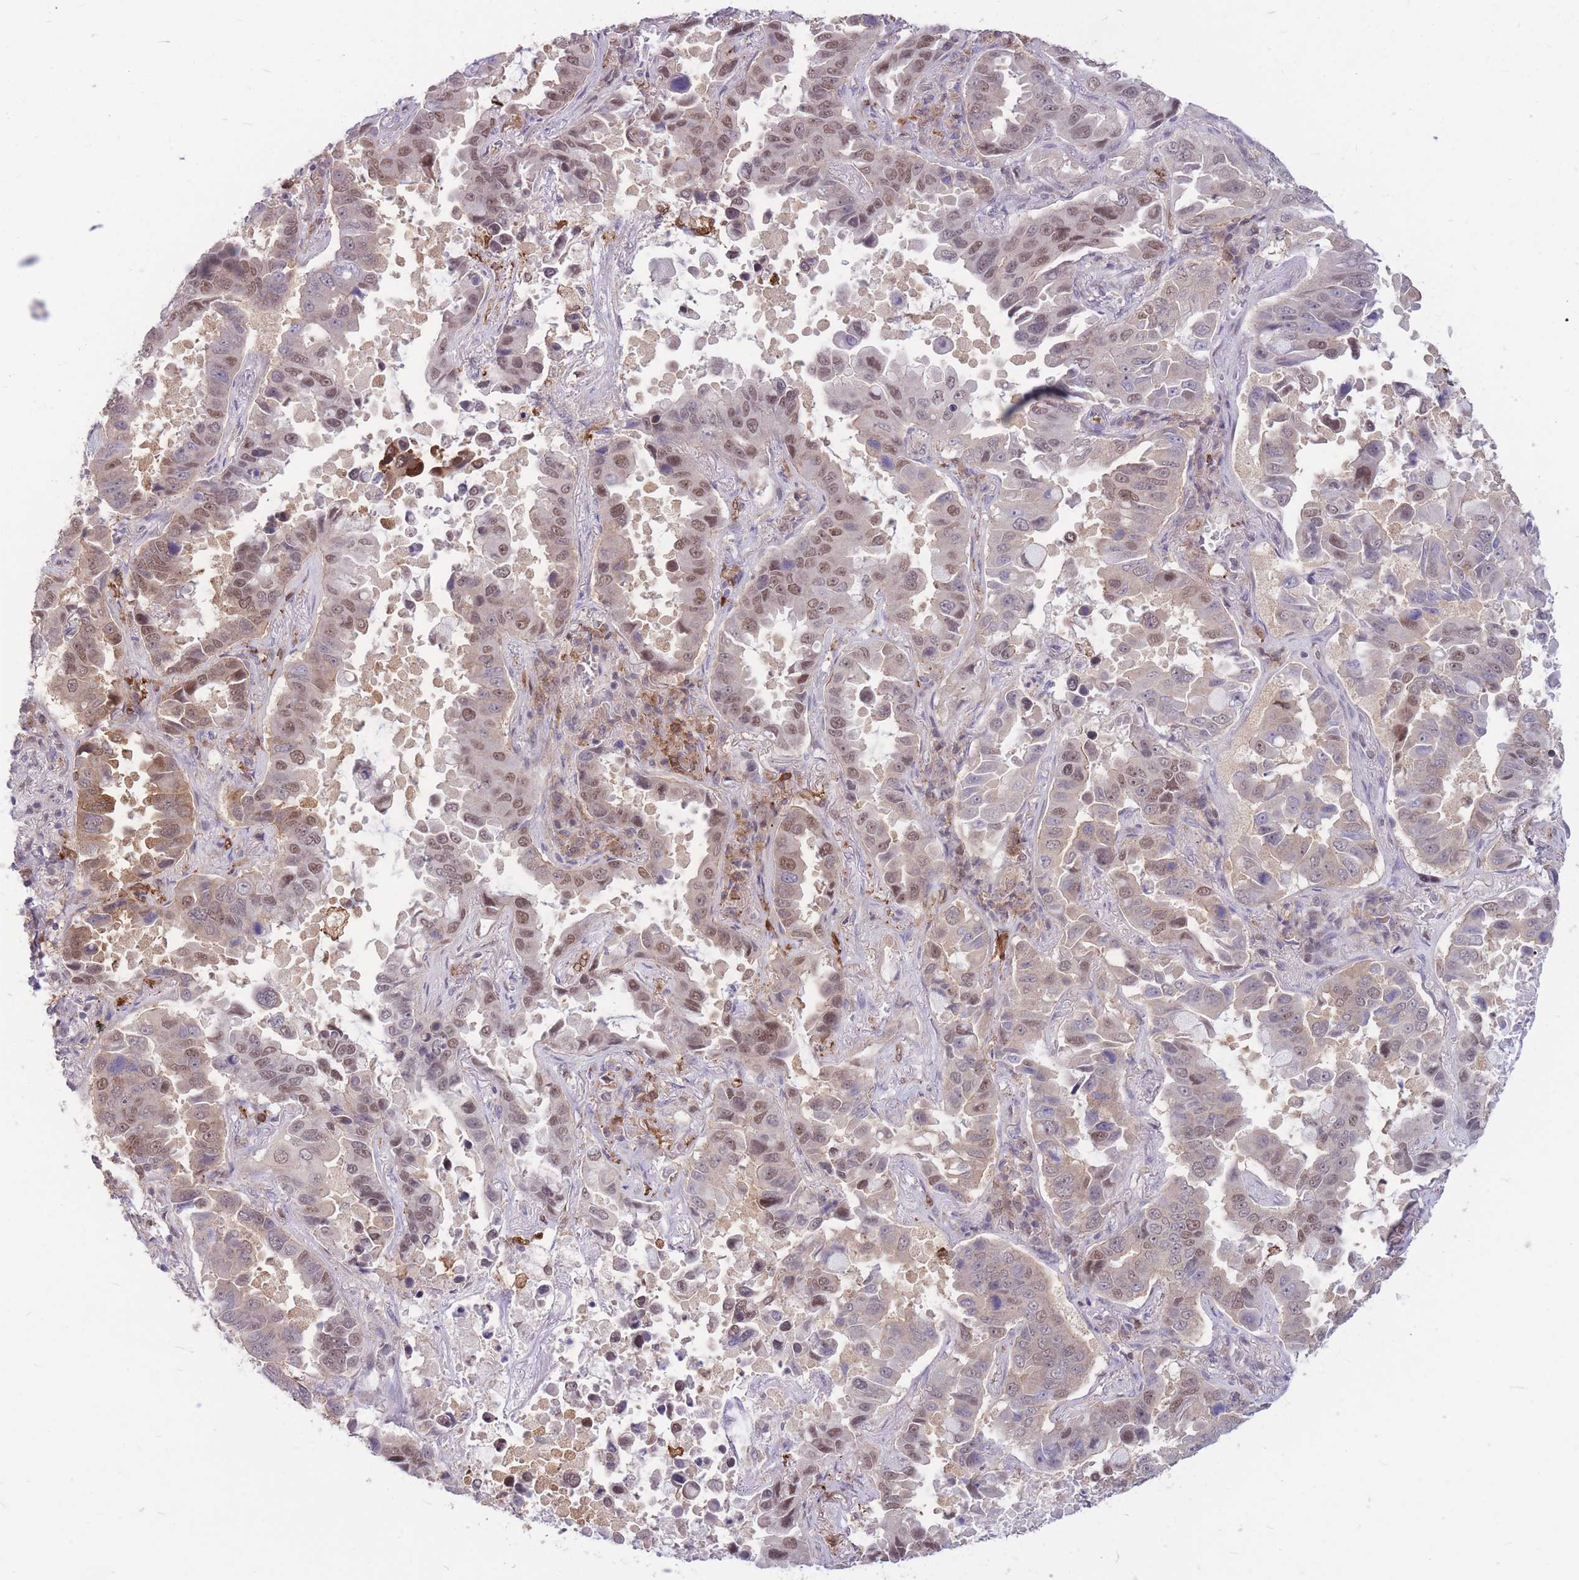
{"staining": {"intensity": "strong", "quantity": "<25%", "location": "cytoplasmic/membranous,nuclear"}, "tissue": "lung cancer", "cell_type": "Tumor cells", "image_type": "cancer", "snomed": [{"axis": "morphology", "description": "Adenocarcinoma, NOS"}, {"axis": "topography", "description": "Lung"}], "caption": "Immunohistochemistry (DAB (3,3'-diaminobenzidine)) staining of lung cancer reveals strong cytoplasmic/membranous and nuclear protein expression in about <25% of tumor cells.", "gene": "TCF20", "patient": {"sex": "male", "age": 64}}